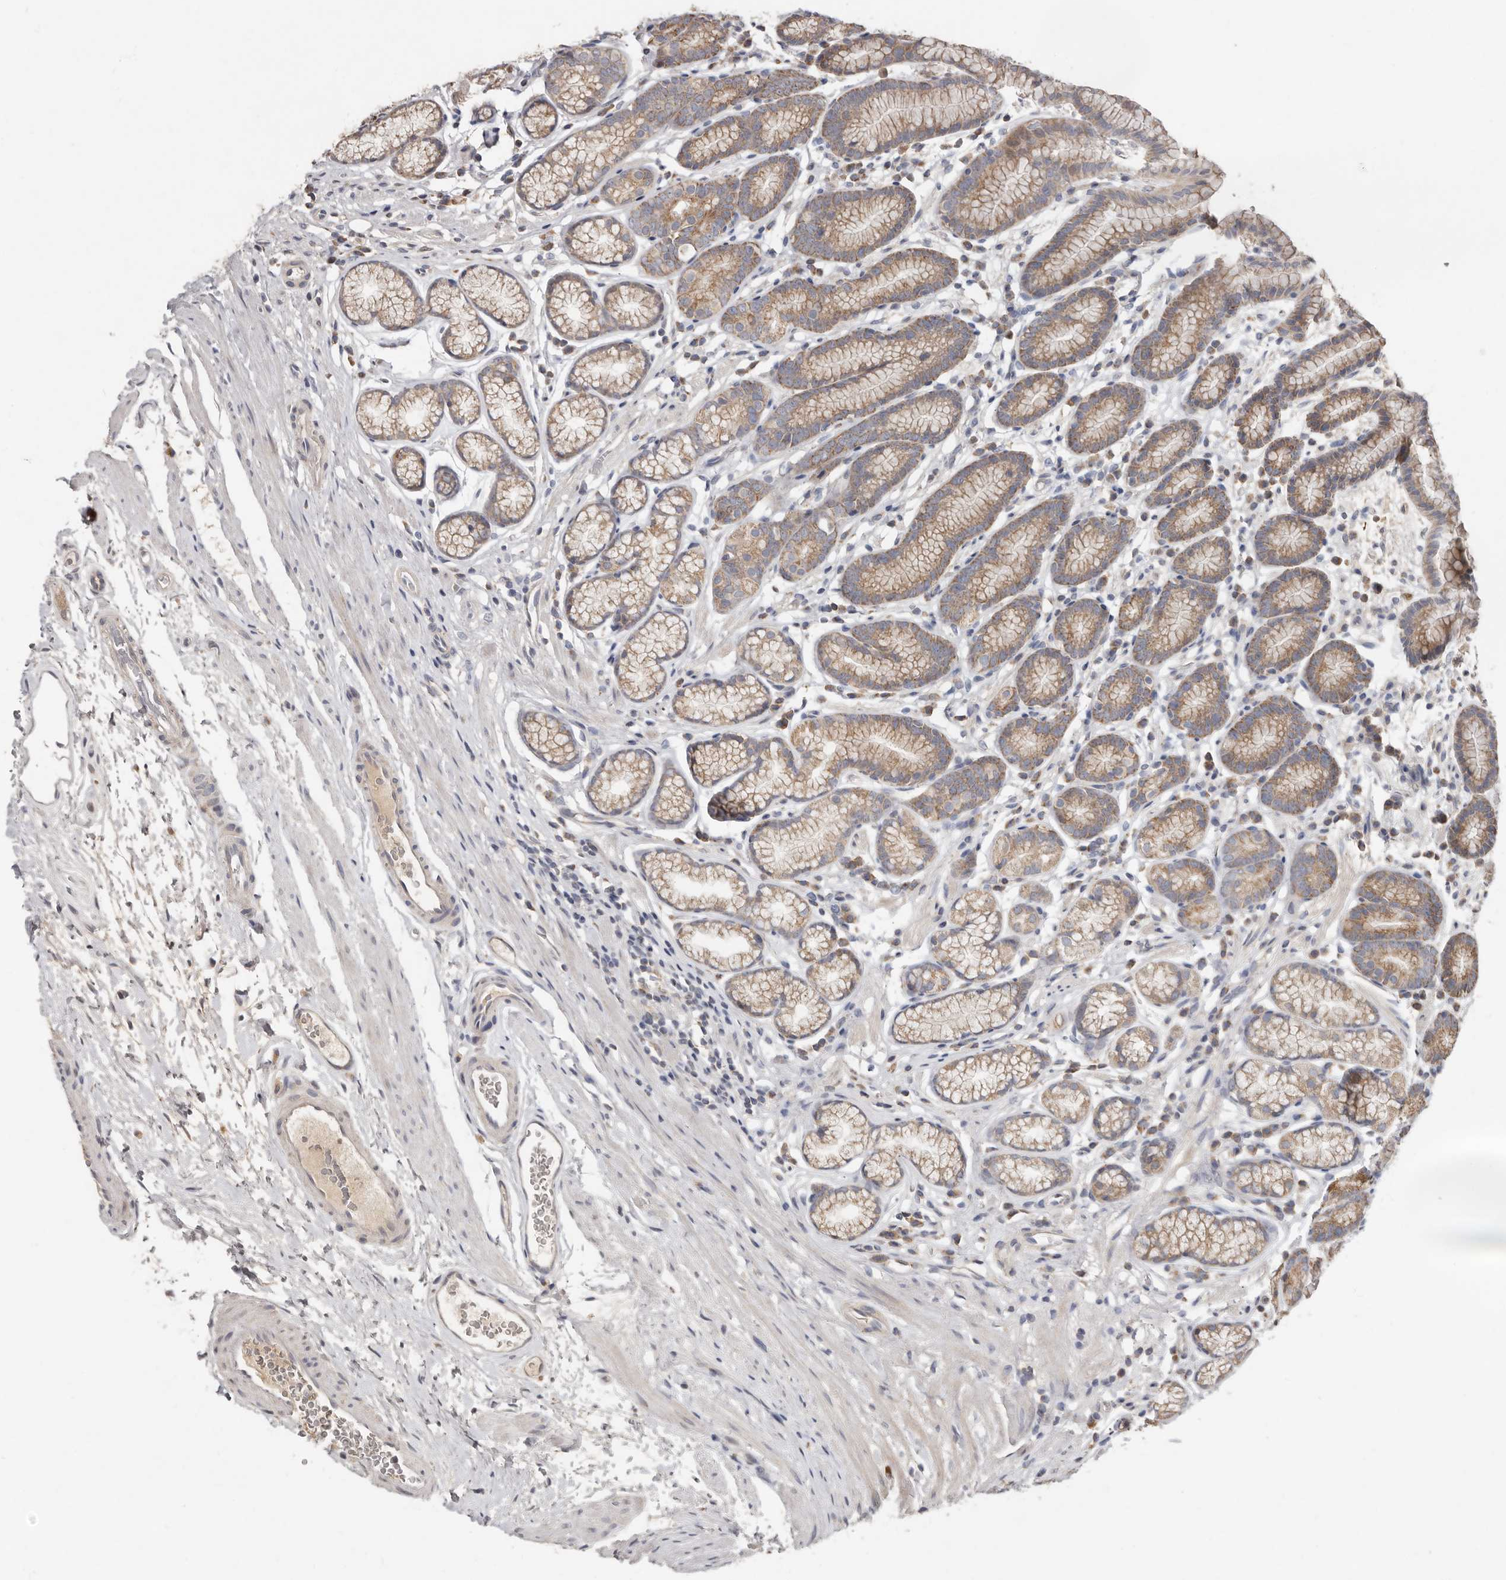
{"staining": {"intensity": "moderate", "quantity": ">75%", "location": "cytoplasmic/membranous"}, "tissue": "stomach", "cell_type": "Glandular cells", "image_type": "normal", "snomed": [{"axis": "morphology", "description": "Normal tissue, NOS"}, {"axis": "topography", "description": "Stomach"}], "caption": "Benign stomach was stained to show a protein in brown. There is medium levels of moderate cytoplasmic/membranous expression in about >75% of glandular cells.", "gene": "KIF26B", "patient": {"sex": "male", "age": 42}}